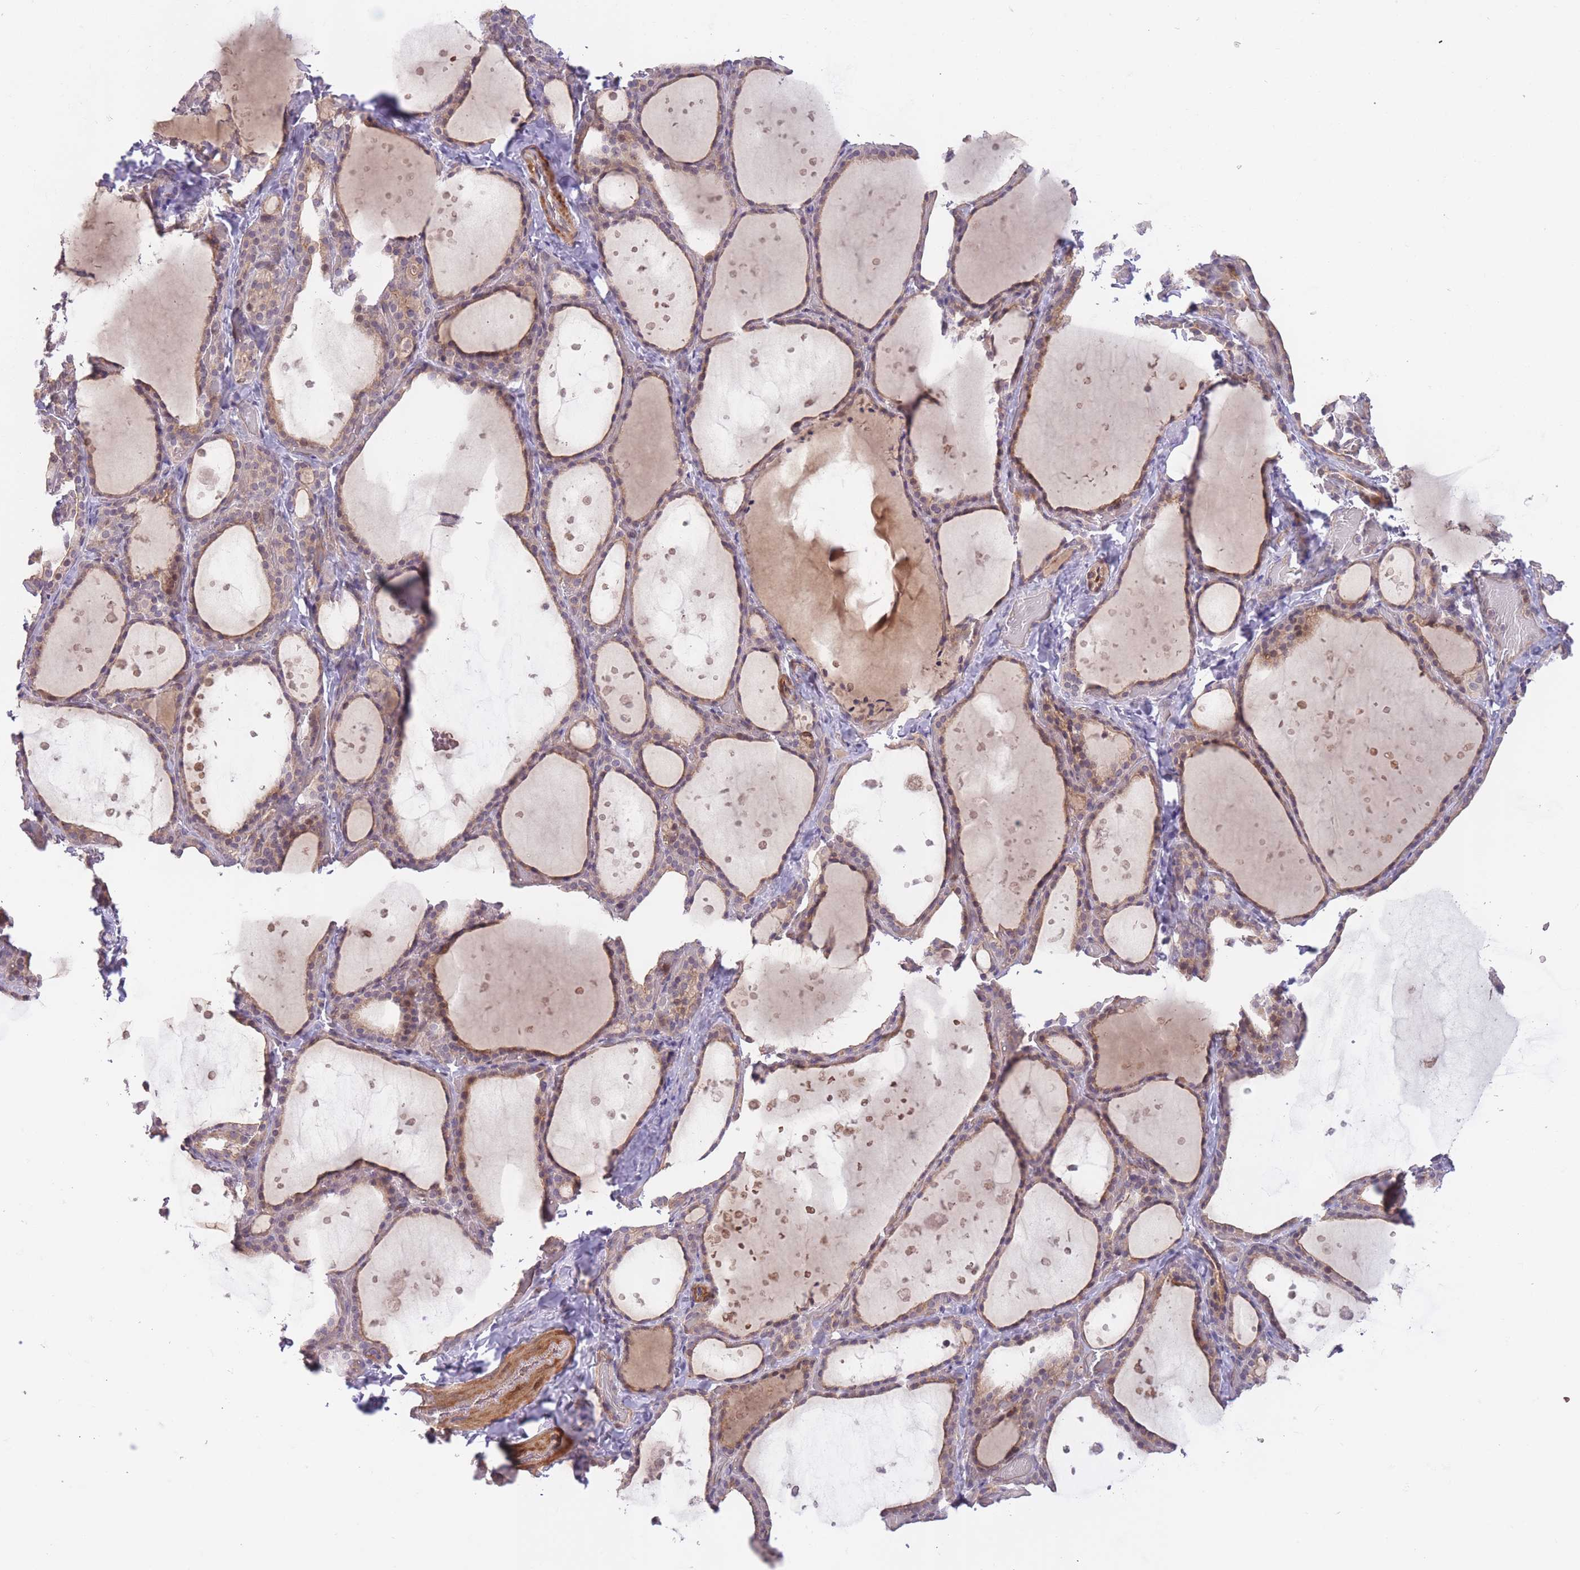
{"staining": {"intensity": "weak", "quantity": "25%-75%", "location": "cytoplasmic/membranous"}, "tissue": "thyroid gland", "cell_type": "Glandular cells", "image_type": "normal", "snomed": [{"axis": "morphology", "description": "Normal tissue, NOS"}, {"axis": "topography", "description": "Thyroid gland"}], "caption": "Thyroid gland stained with immunohistochemistry (IHC) demonstrates weak cytoplasmic/membranous staining in about 25%-75% of glandular cells. (IHC, brightfield microscopy, high magnification).", "gene": "FUT3", "patient": {"sex": "female", "age": 44}}